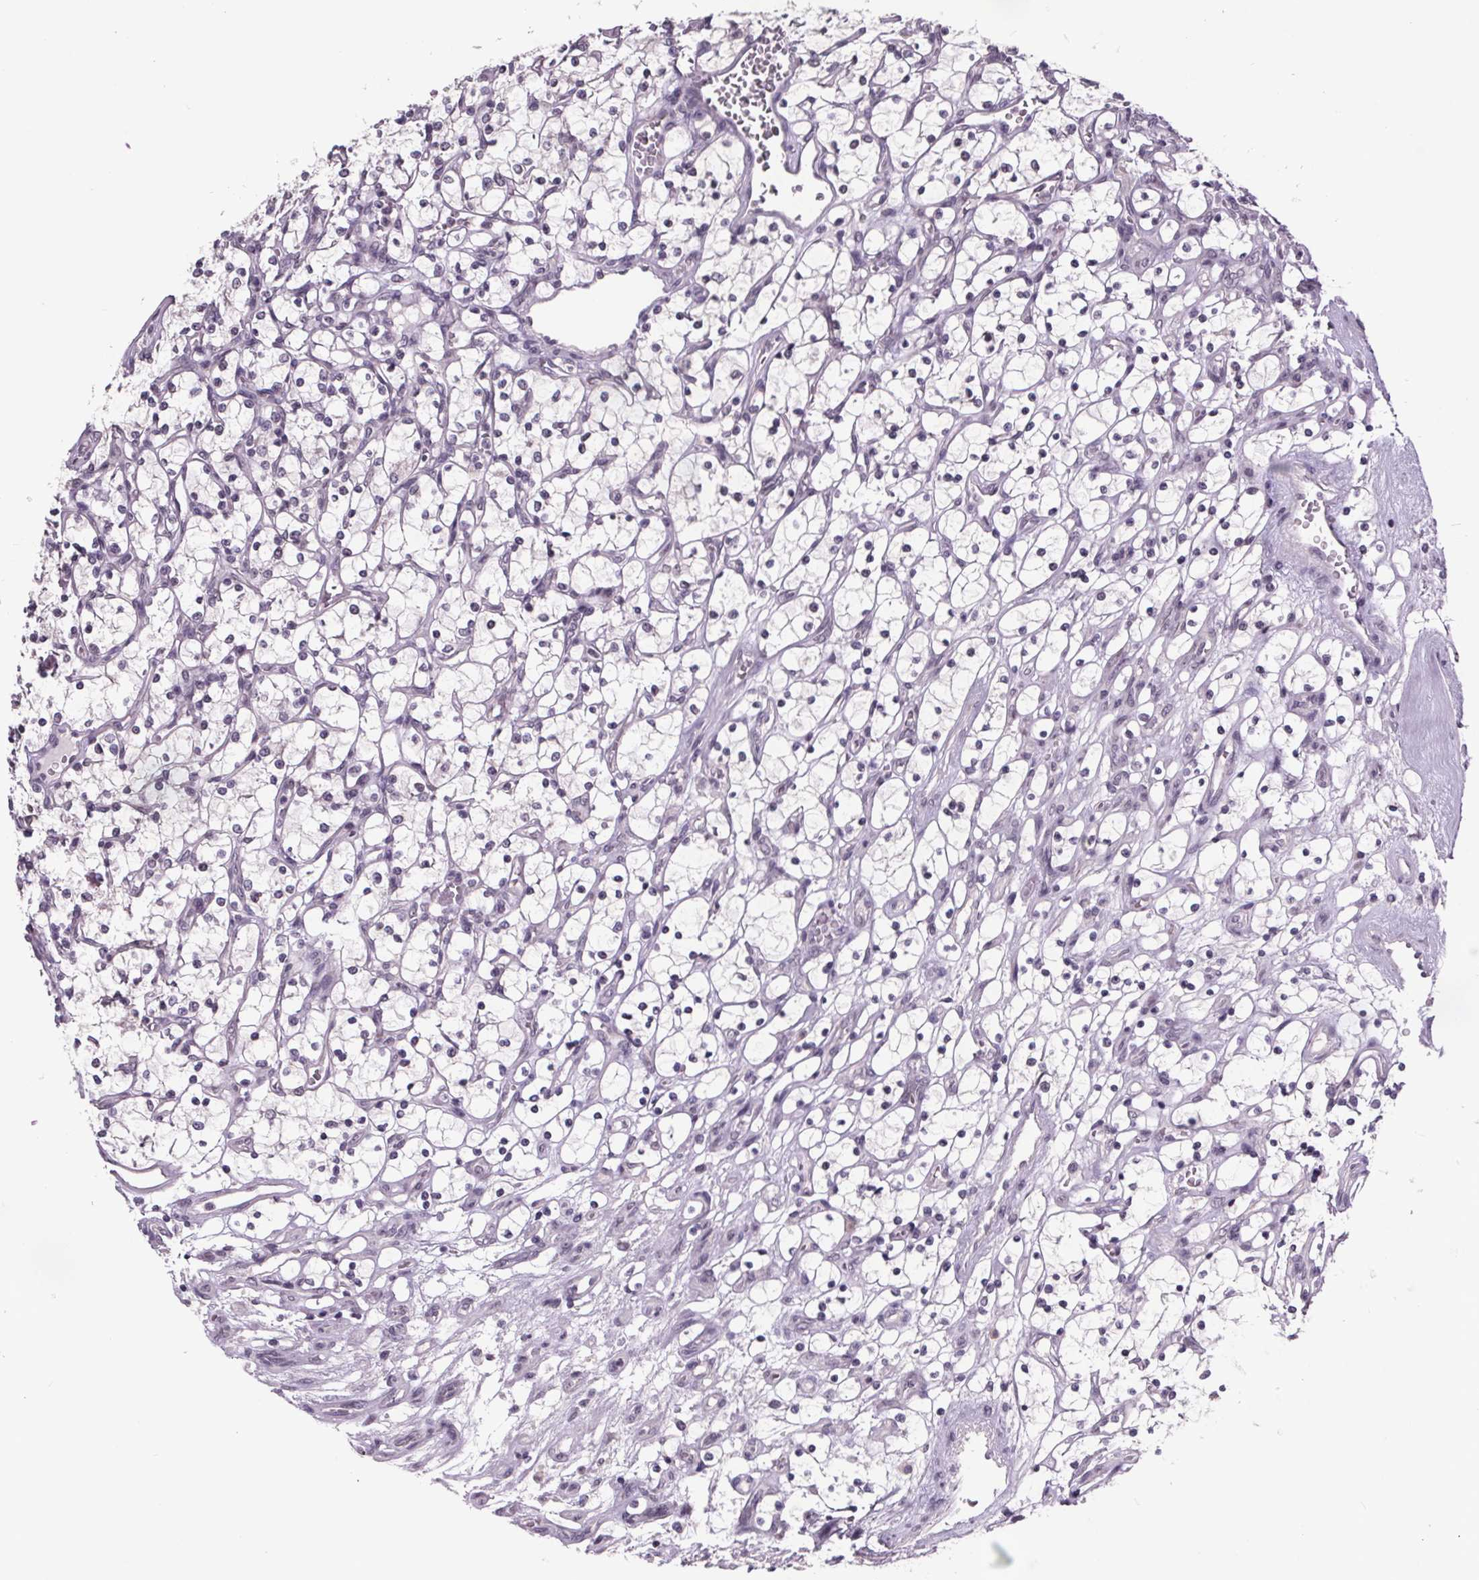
{"staining": {"intensity": "negative", "quantity": "none", "location": "none"}, "tissue": "renal cancer", "cell_type": "Tumor cells", "image_type": "cancer", "snomed": [{"axis": "morphology", "description": "Adenocarcinoma, NOS"}, {"axis": "topography", "description": "Kidney"}], "caption": "Tumor cells are negative for brown protein staining in renal adenocarcinoma.", "gene": "NKX6-1", "patient": {"sex": "female", "age": 69}}